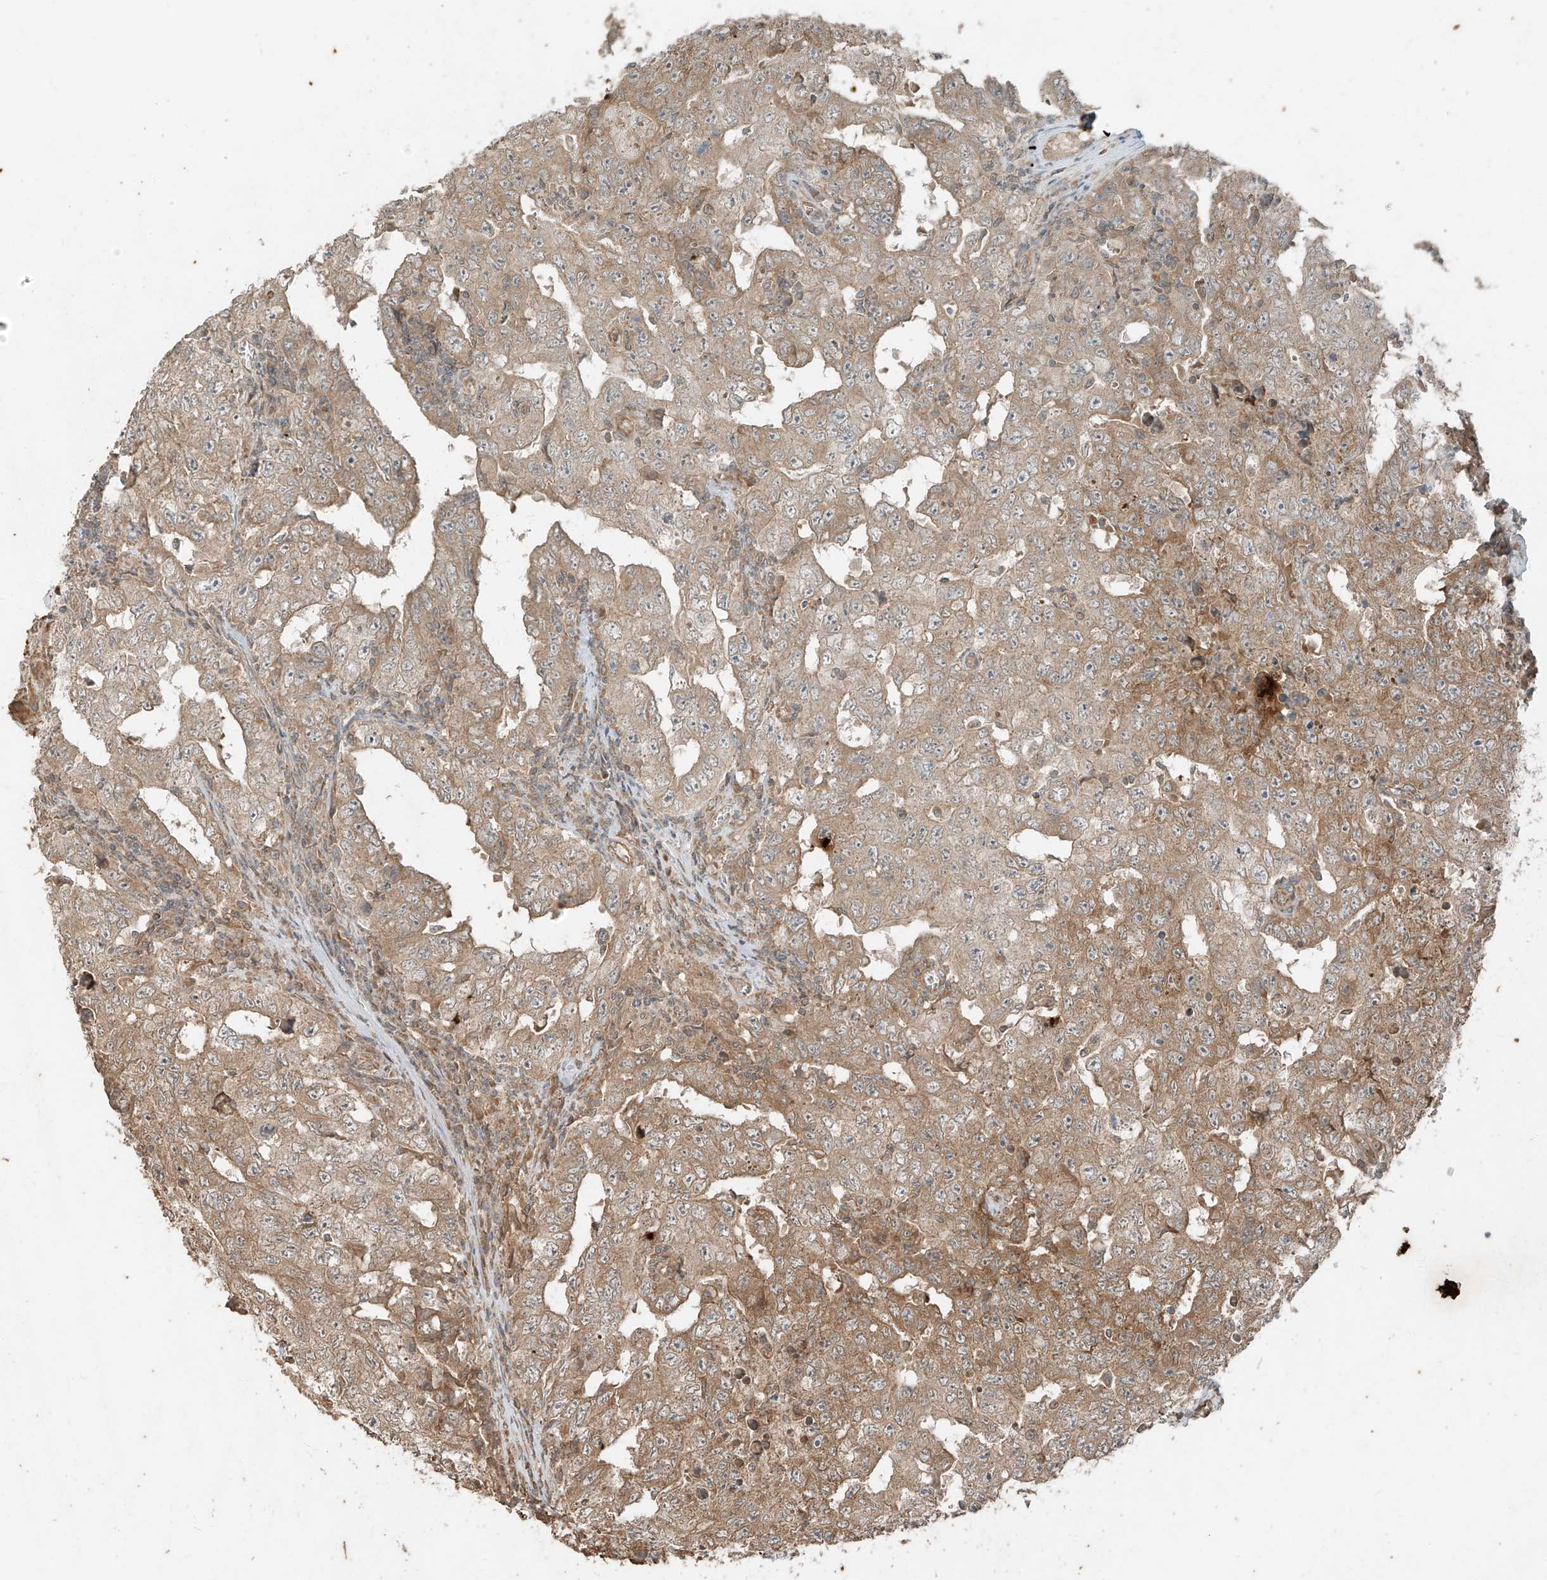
{"staining": {"intensity": "weak", "quantity": ">75%", "location": "cytoplasmic/membranous"}, "tissue": "testis cancer", "cell_type": "Tumor cells", "image_type": "cancer", "snomed": [{"axis": "morphology", "description": "Carcinoma, Embryonal, NOS"}, {"axis": "topography", "description": "Testis"}], "caption": "Embryonal carcinoma (testis) stained with a brown dye exhibits weak cytoplasmic/membranous positive positivity in about >75% of tumor cells.", "gene": "ANKZF1", "patient": {"sex": "male", "age": 26}}